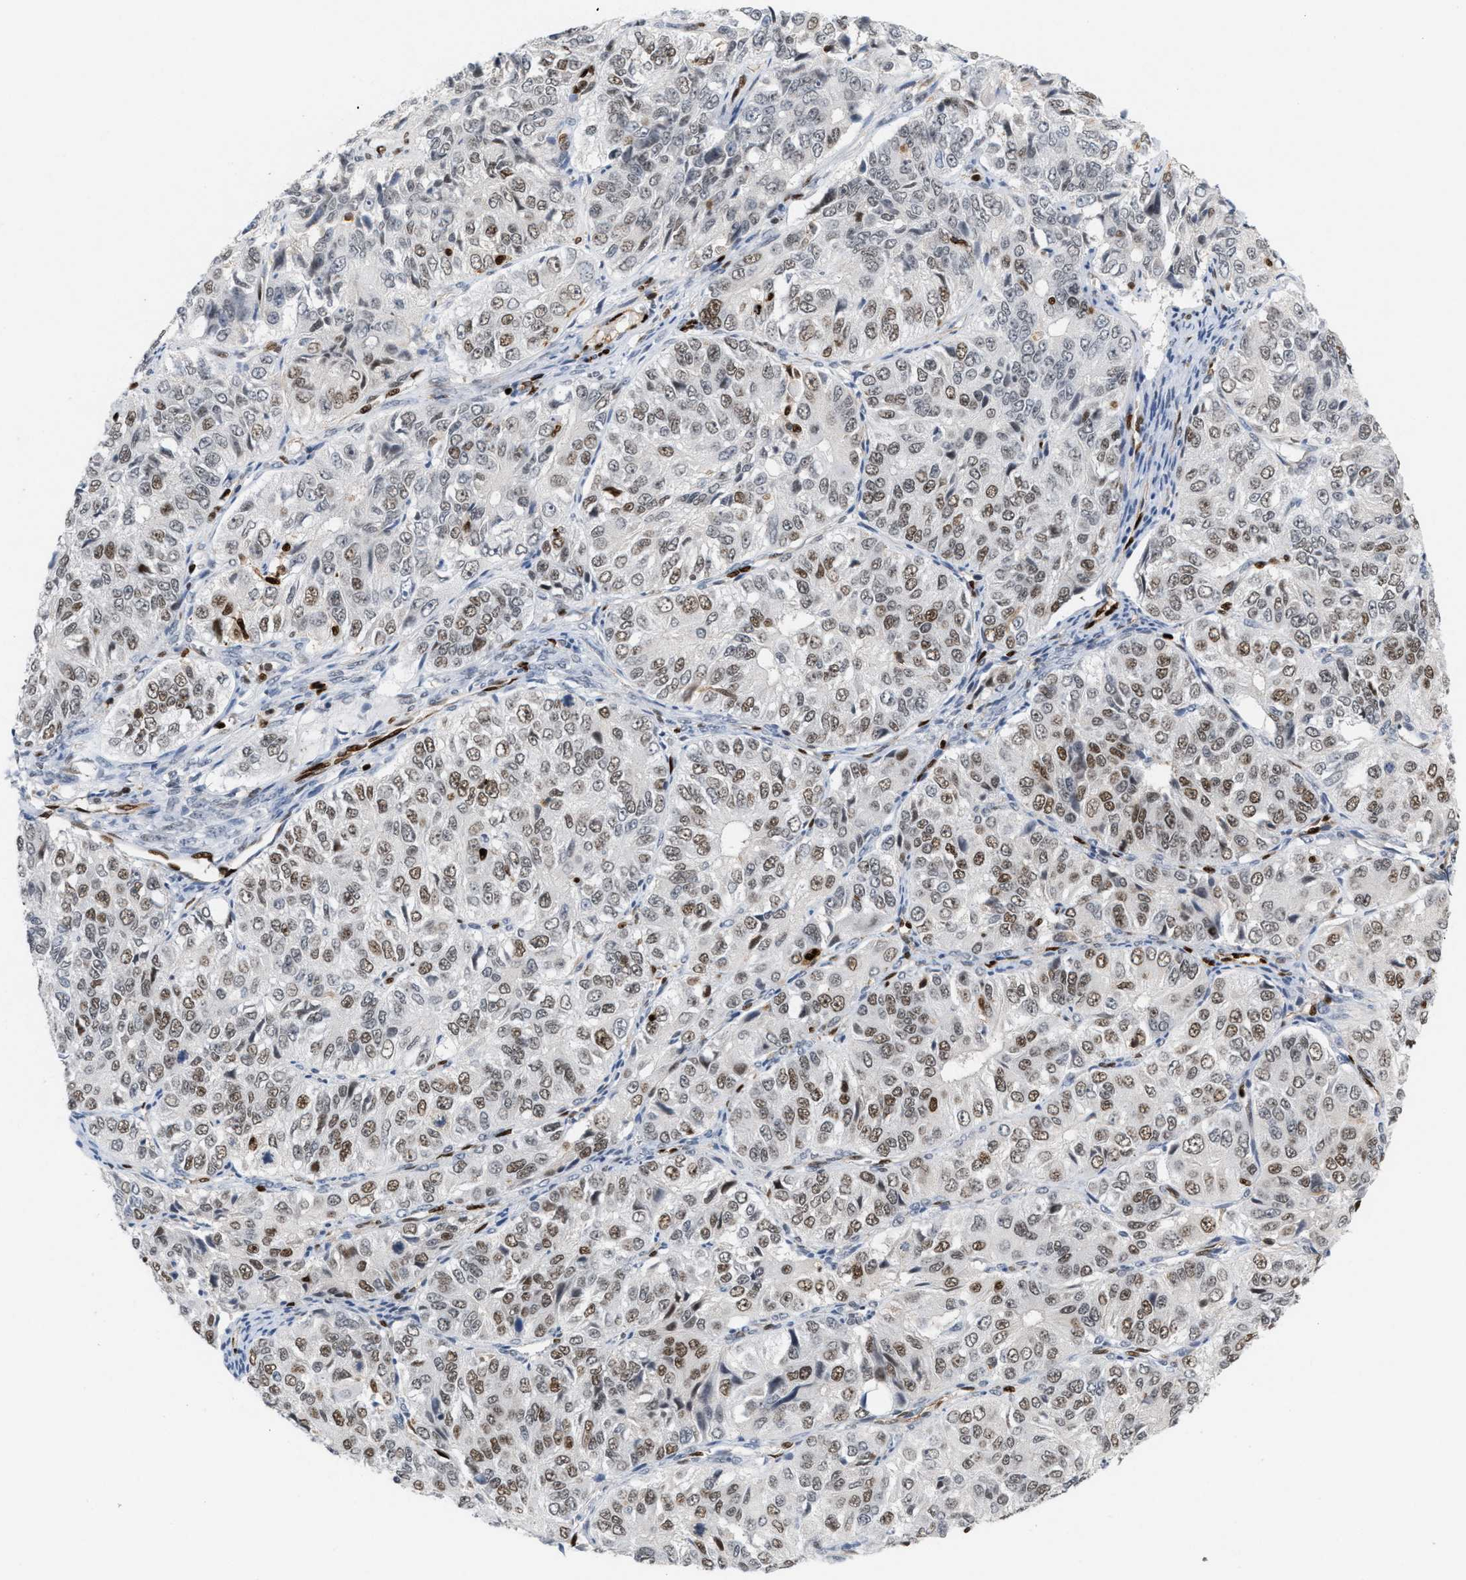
{"staining": {"intensity": "weak", "quantity": ">75%", "location": "nuclear"}, "tissue": "ovarian cancer", "cell_type": "Tumor cells", "image_type": "cancer", "snomed": [{"axis": "morphology", "description": "Carcinoma, endometroid"}, {"axis": "topography", "description": "Ovary"}], "caption": "An image of human ovarian endometroid carcinoma stained for a protein reveals weak nuclear brown staining in tumor cells.", "gene": "RNASEK-C17orf49", "patient": {"sex": "female", "age": 51}}